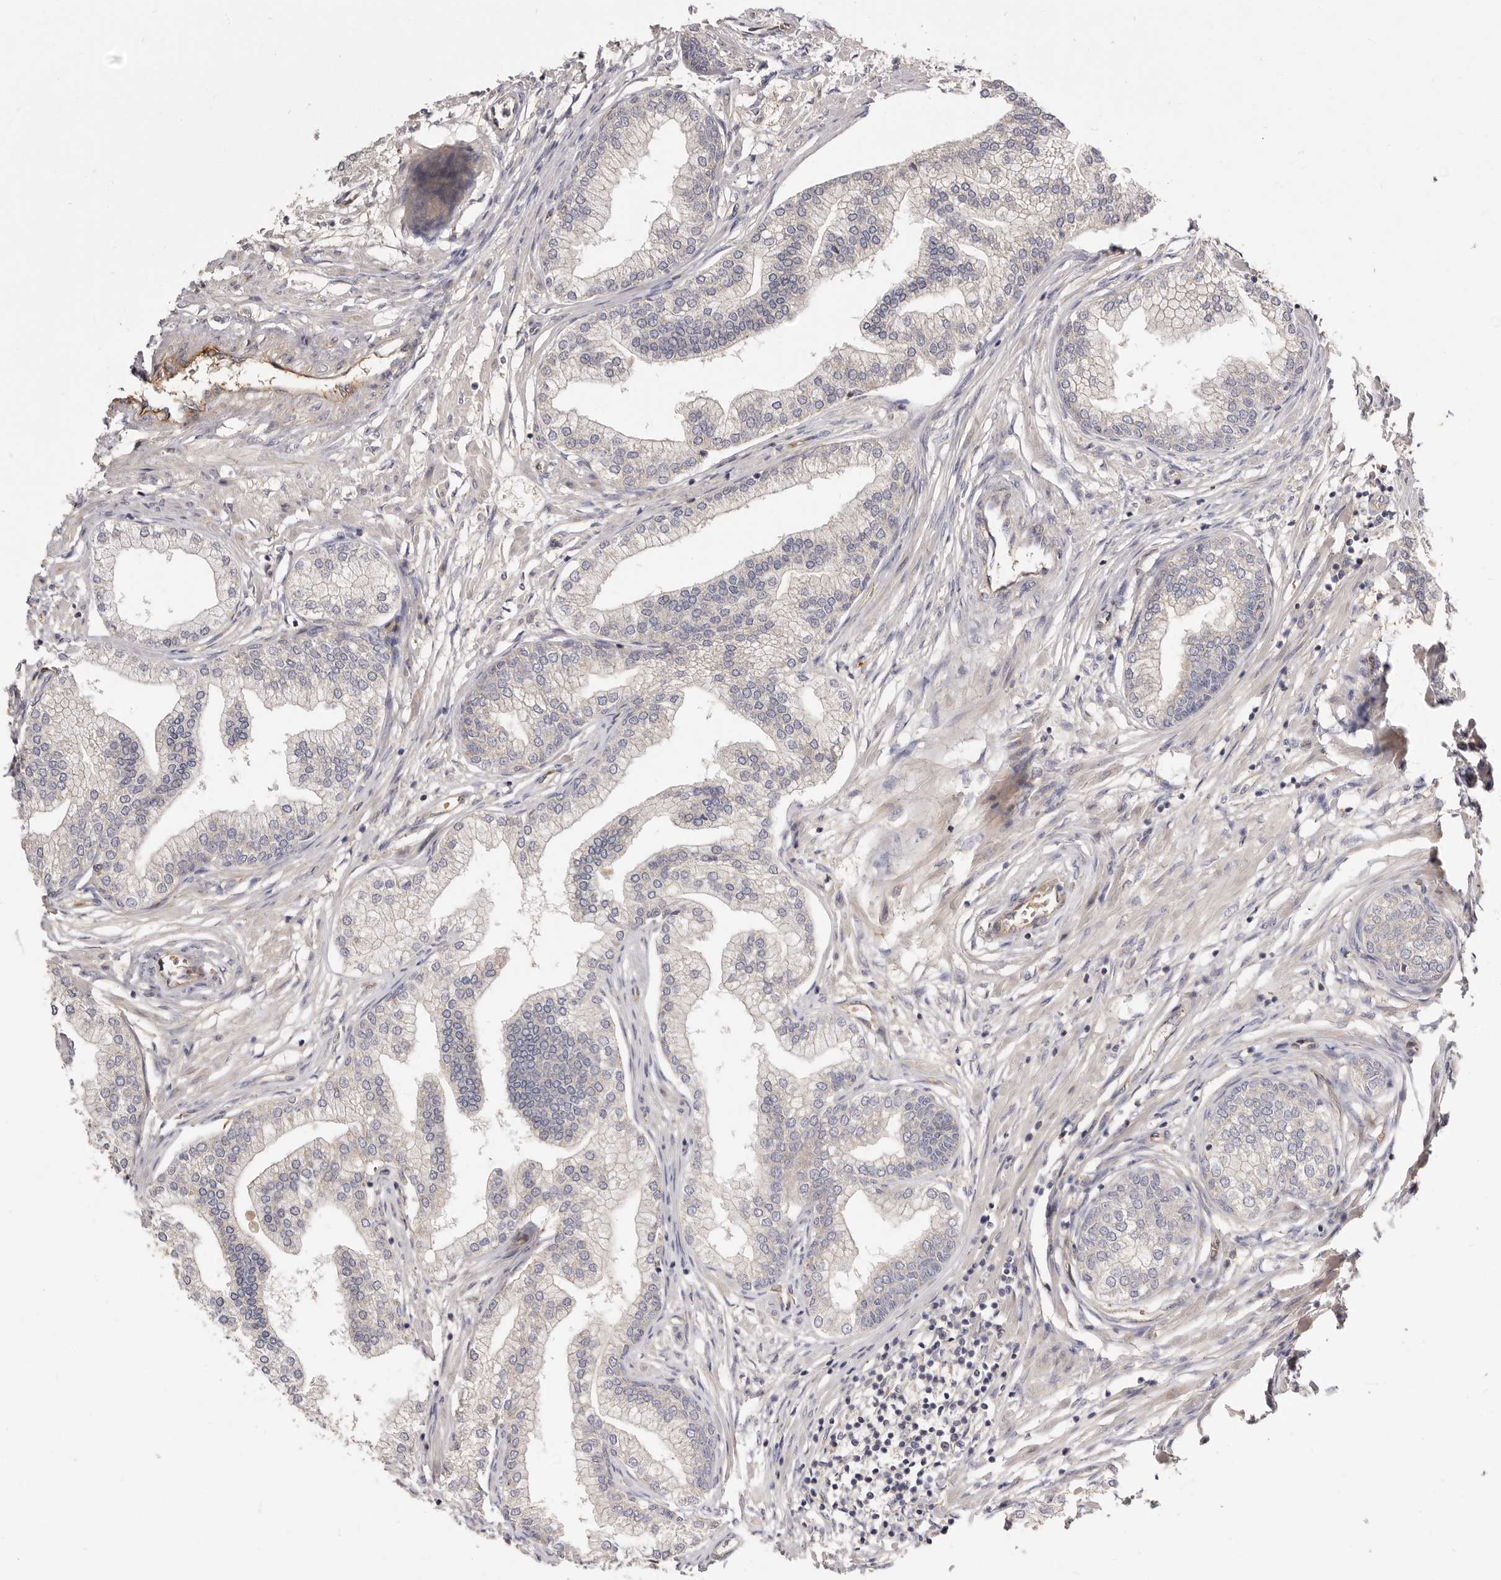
{"staining": {"intensity": "weak", "quantity": "25%-75%", "location": "cytoplasmic/membranous"}, "tissue": "prostate", "cell_type": "Glandular cells", "image_type": "normal", "snomed": [{"axis": "morphology", "description": "Normal tissue, NOS"}, {"axis": "morphology", "description": "Urothelial carcinoma, Low grade"}, {"axis": "topography", "description": "Urinary bladder"}, {"axis": "topography", "description": "Prostate"}], "caption": "Immunohistochemical staining of normal prostate exhibits low levels of weak cytoplasmic/membranous staining in approximately 25%-75% of glandular cells. The staining is performed using DAB (3,3'-diaminobenzidine) brown chromogen to label protein expression. The nuclei are counter-stained blue using hematoxylin.", "gene": "ADAMTS9", "patient": {"sex": "male", "age": 60}}